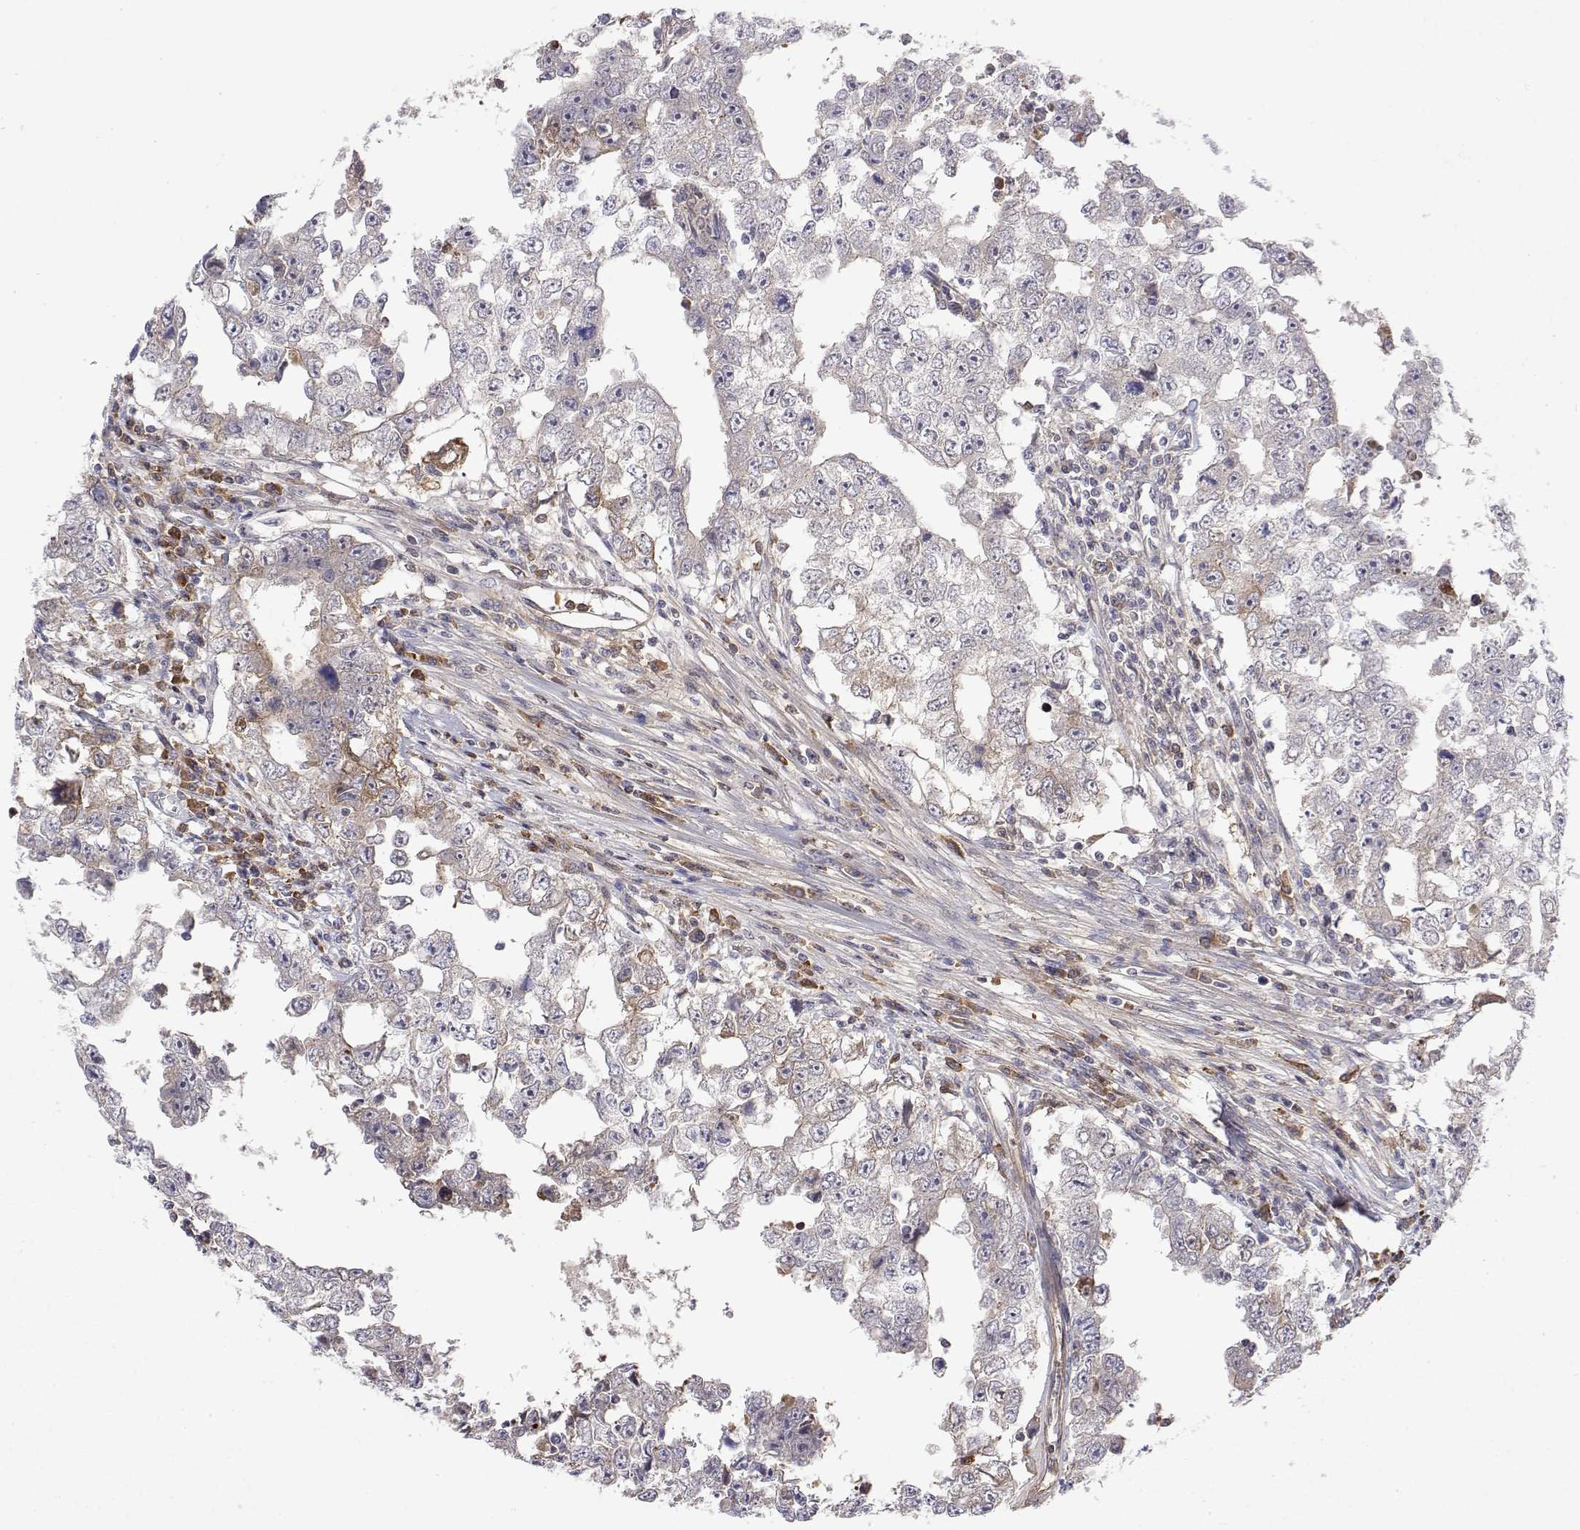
{"staining": {"intensity": "negative", "quantity": "none", "location": "none"}, "tissue": "testis cancer", "cell_type": "Tumor cells", "image_type": "cancer", "snomed": [{"axis": "morphology", "description": "Carcinoma, Embryonal, NOS"}, {"axis": "topography", "description": "Testis"}], "caption": "Tumor cells show no significant protein staining in testis embryonal carcinoma.", "gene": "IGFBP4", "patient": {"sex": "male", "age": 36}}